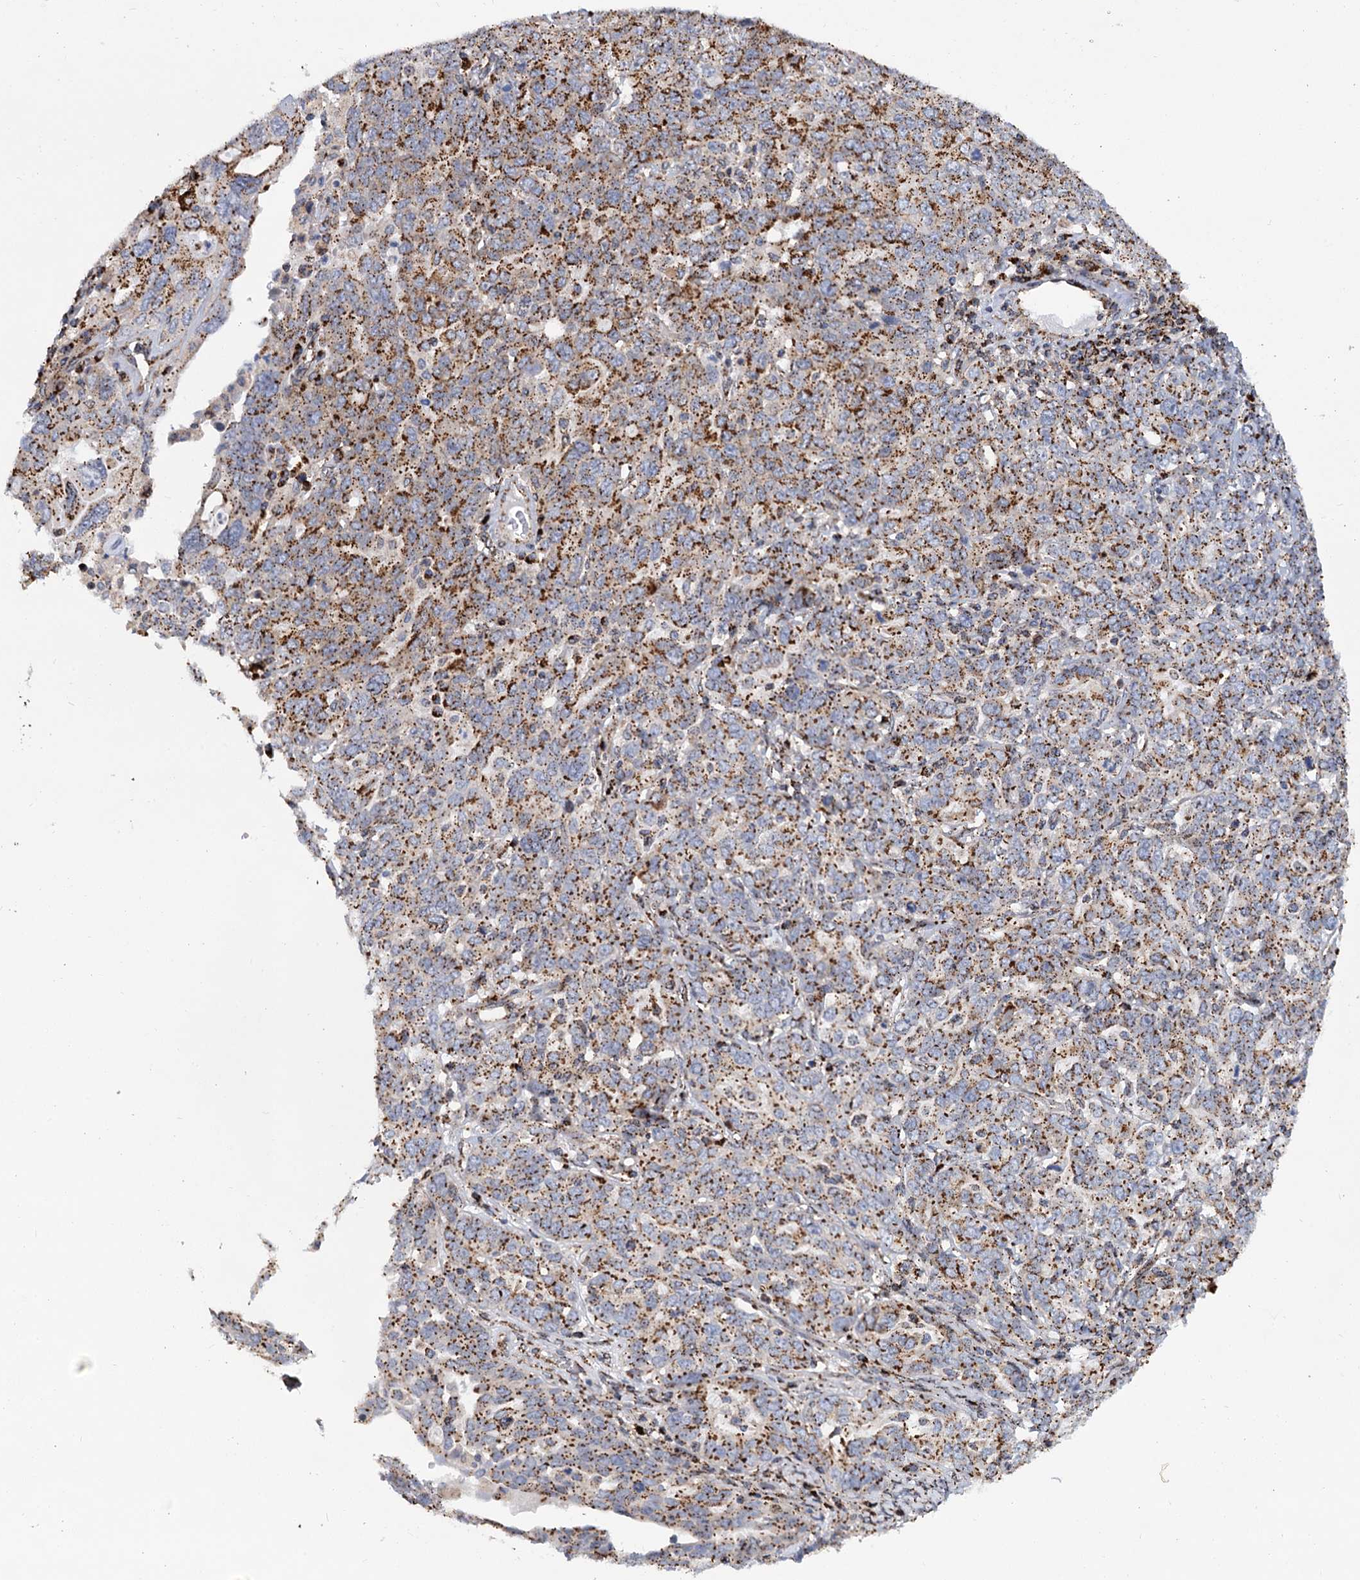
{"staining": {"intensity": "moderate", "quantity": ">75%", "location": "cytoplasmic/membranous"}, "tissue": "ovarian cancer", "cell_type": "Tumor cells", "image_type": "cancer", "snomed": [{"axis": "morphology", "description": "Carcinoma, endometroid"}, {"axis": "topography", "description": "Ovary"}], "caption": "IHC of human ovarian cancer (endometroid carcinoma) shows medium levels of moderate cytoplasmic/membranous staining in approximately >75% of tumor cells.", "gene": "SUPT20H", "patient": {"sex": "female", "age": 62}}